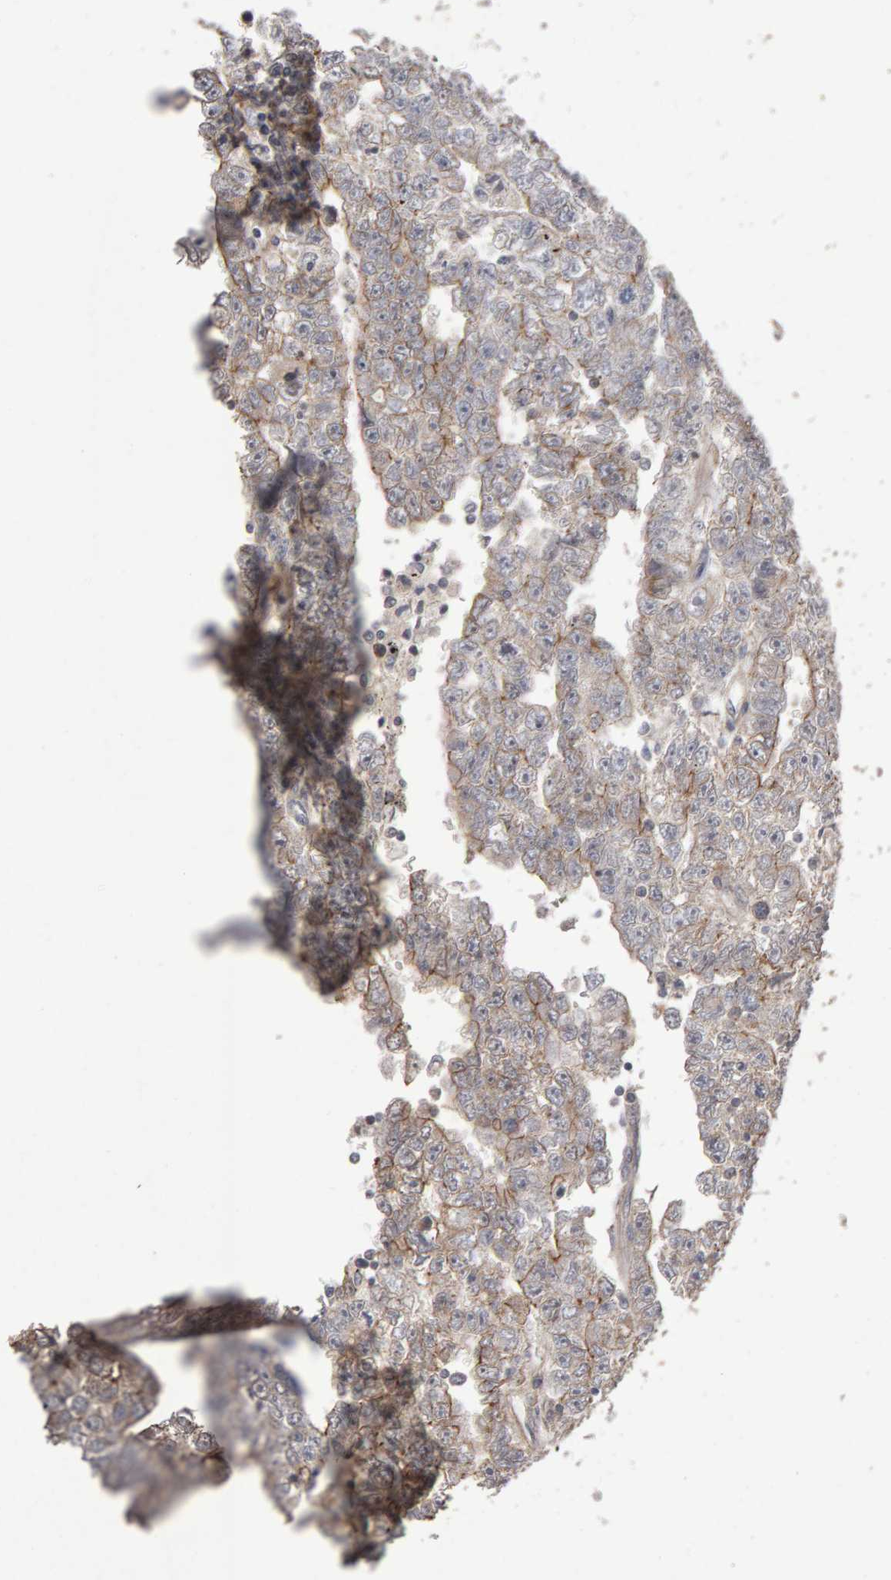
{"staining": {"intensity": "weak", "quantity": "25%-75%", "location": "cytoplasmic/membranous"}, "tissue": "testis cancer", "cell_type": "Tumor cells", "image_type": "cancer", "snomed": [{"axis": "morphology", "description": "Carcinoma, Embryonal, NOS"}, {"axis": "topography", "description": "Testis"}], "caption": "Weak cytoplasmic/membranous staining for a protein is identified in about 25%-75% of tumor cells of embryonal carcinoma (testis) using immunohistochemistry.", "gene": "SCRIB", "patient": {"sex": "male", "age": 25}}